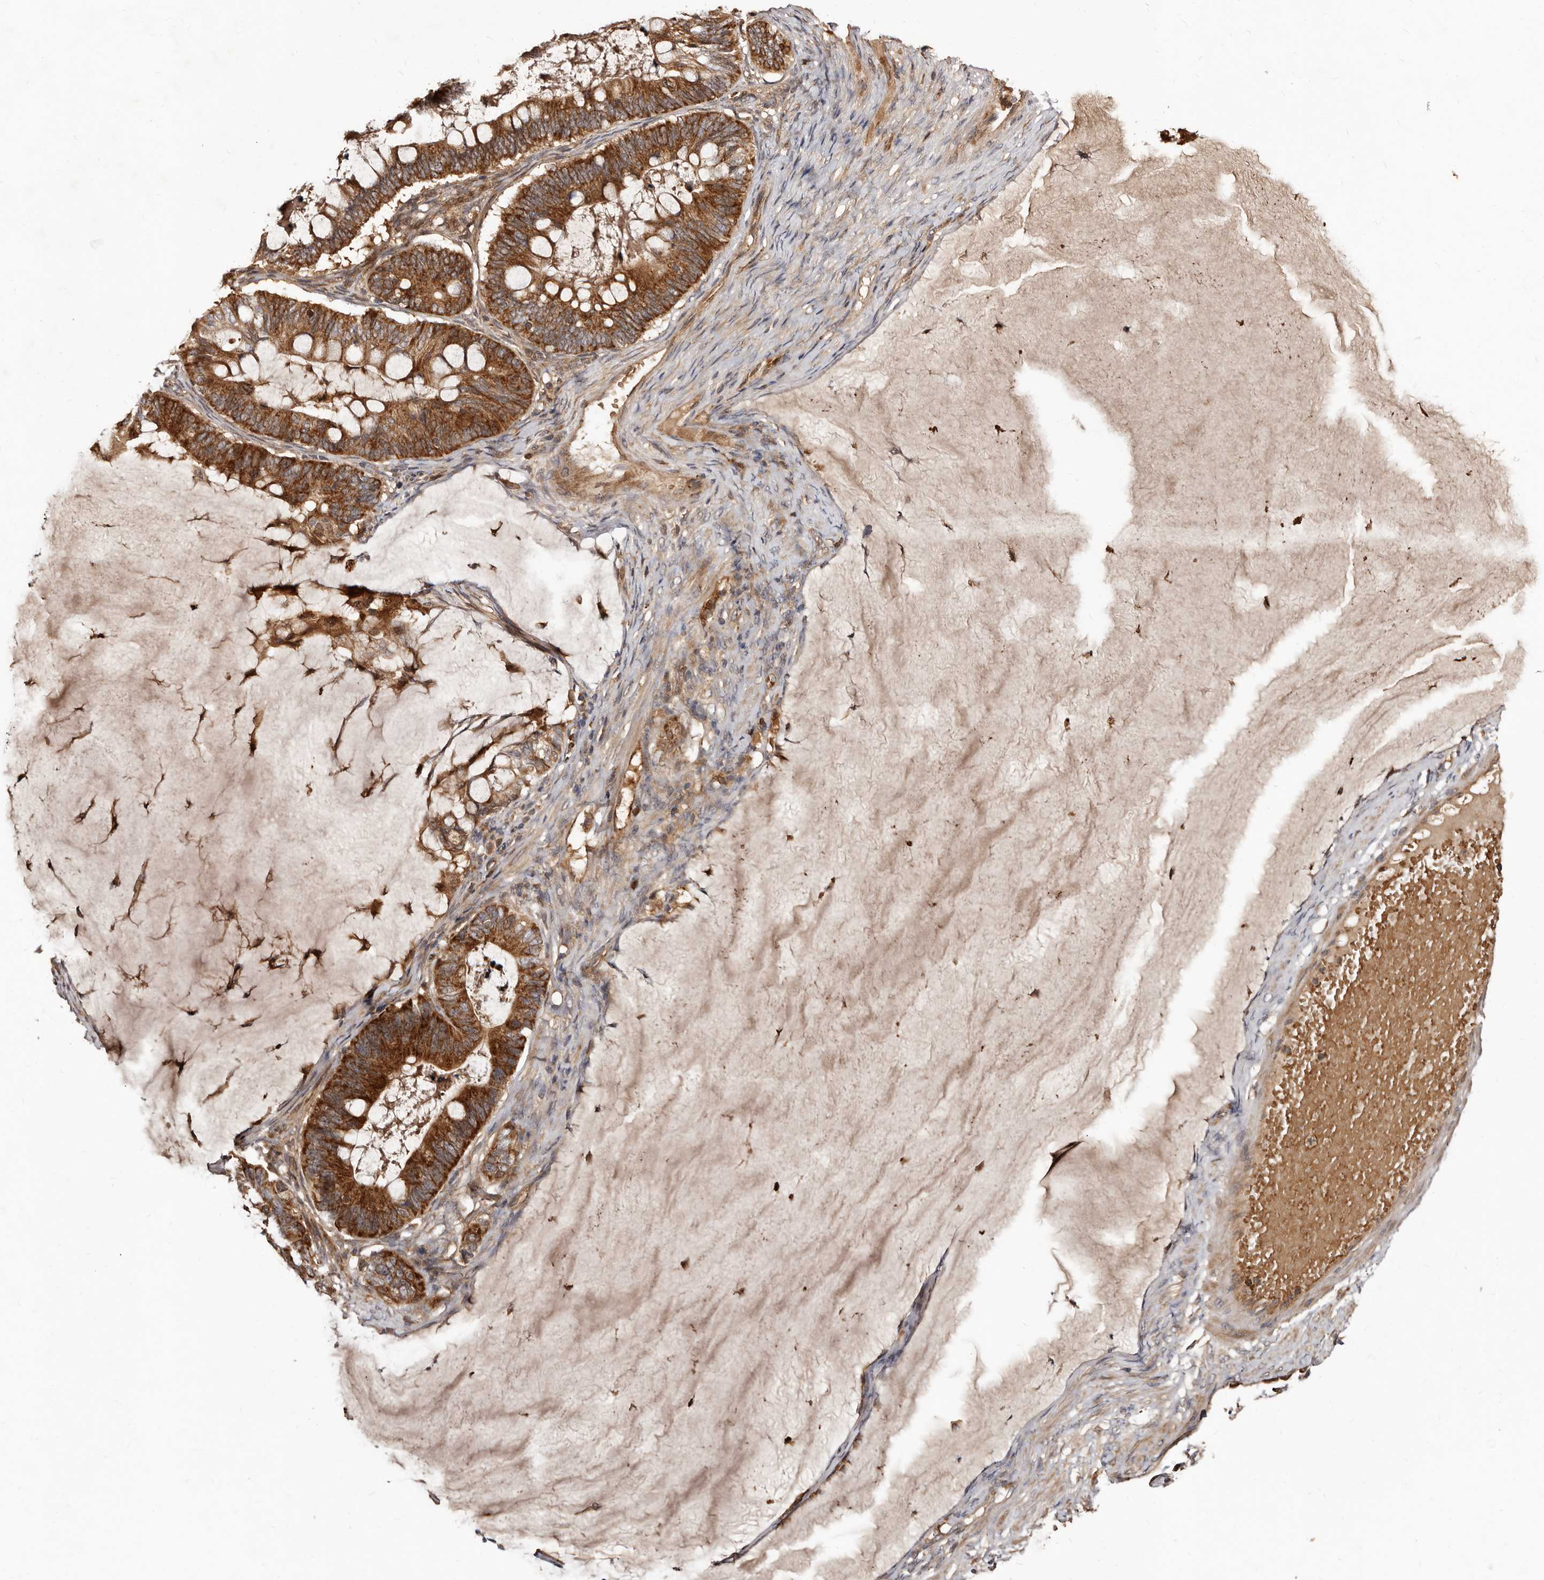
{"staining": {"intensity": "strong", "quantity": ">75%", "location": "cytoplasmic/membranous"}, "tissue": "ovarian cancer", "cell_type": "Tumor cells", "image_type": "cancer", "snomed": [{"axis": "morphology", "description": "Cystadenocarcinoma, mucinous, NOS"}, {"axis": "topography", "description": "Ovary"}], "caption": "About >75% of tumor cells in human ovarian cancer show strong cytoplasmic/membranous protein staining as visualized by brown immunohistochemical staining.", "gene": "BAX", "patient": {"sex": "female", "age": 61}}